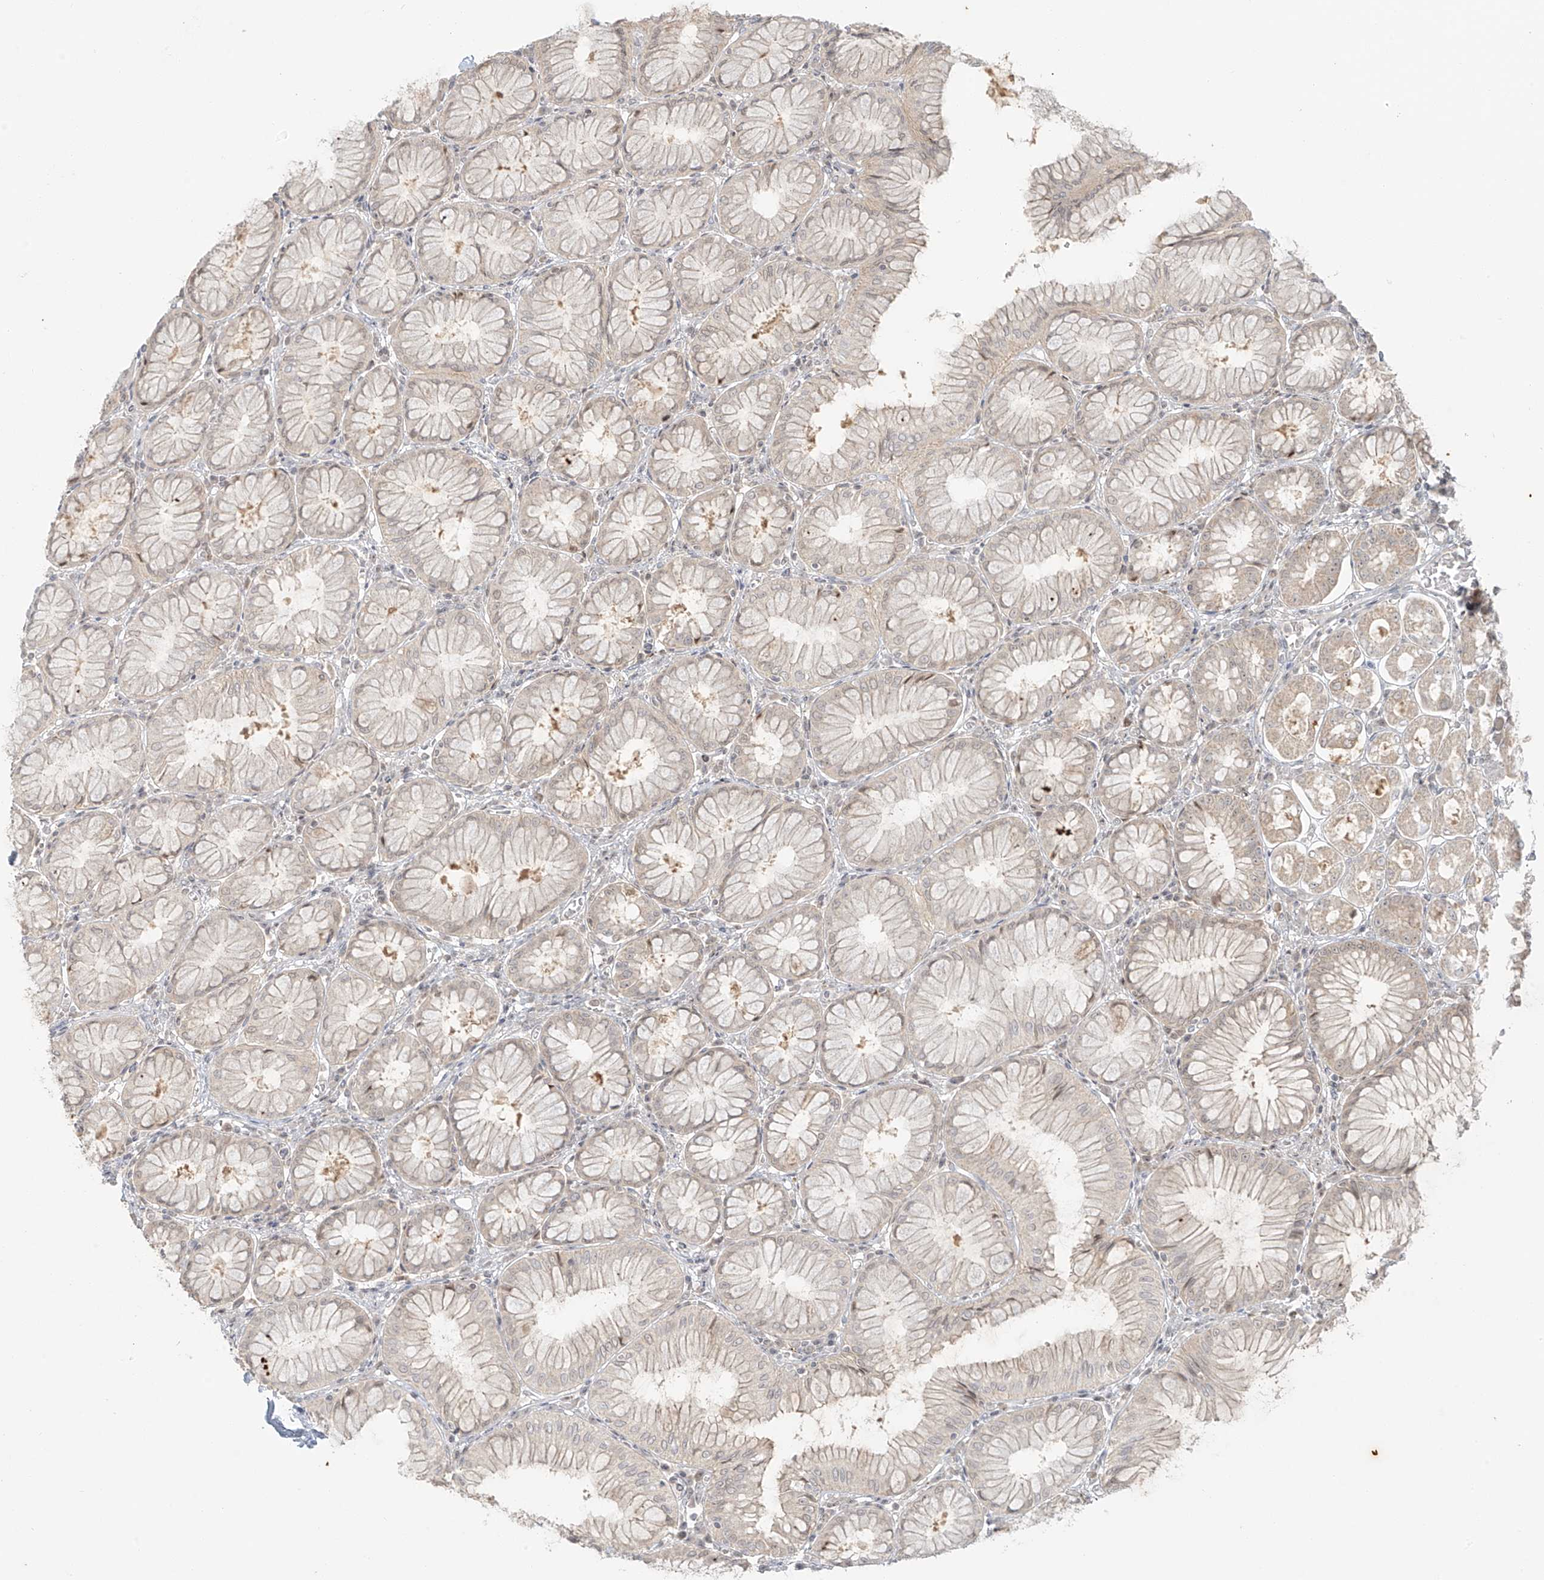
{"staining": {"intensity": "moderate", "quantity": "<25%", "location": "cytoplasmic/membranous"}, "tissue": "stomach", "cell_type": "Glandular cells", "image_type": "normal", "snomed": [{"axis": "morphology", "description": "Normal tissue, NOS"}, {"axis": "topography", "description": "Stomach, lower"}], "caption": "A photomicrograph showing moderate cytoplasmic/membranous expression in approximately <25% of glandular cells in benign stomach, as visualized by brown immunohistochemical staining.", "gene": "MIPEP", "patient": {"sex": "female", "age": 56}}